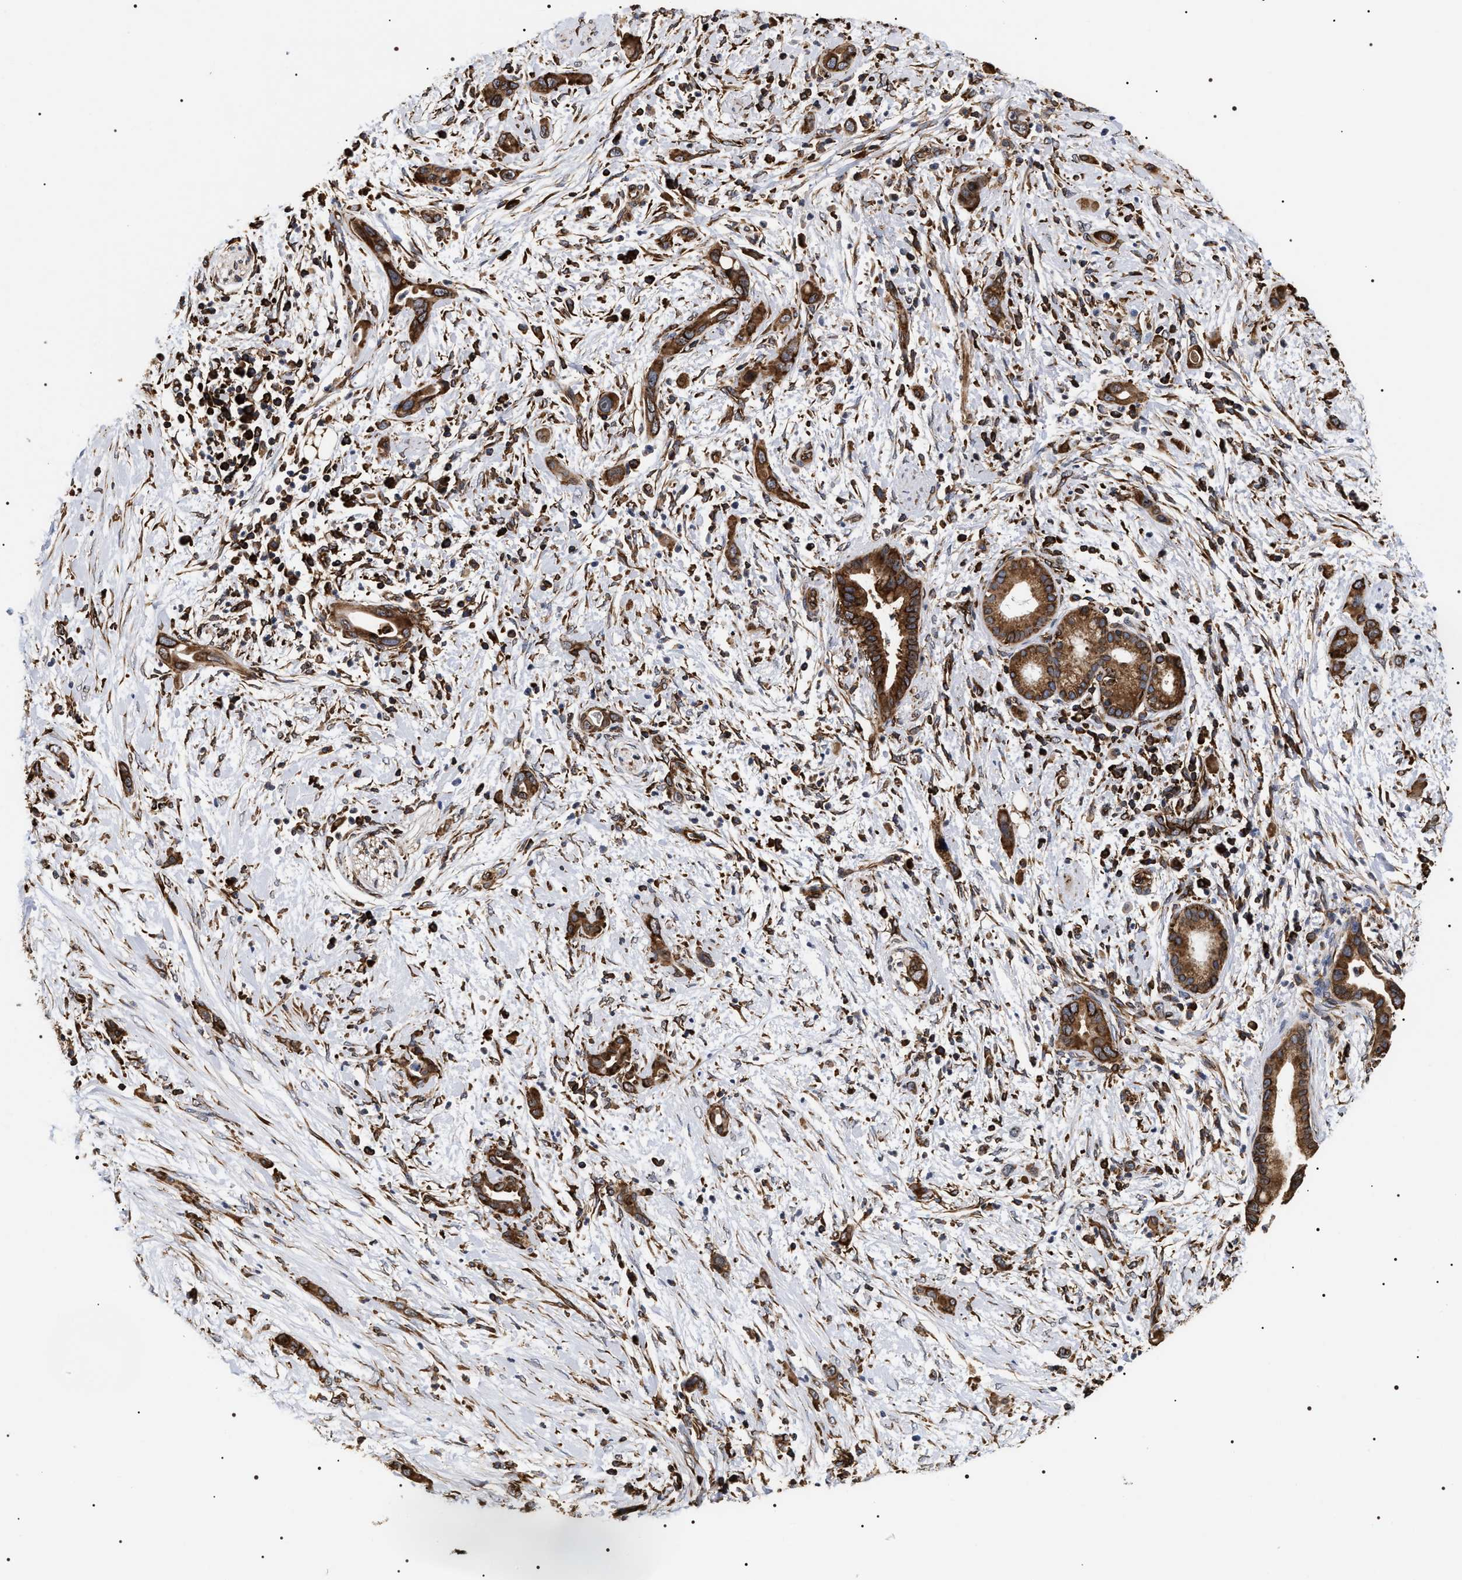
{"staining": {"intensity": "strong", "quantity": ">75%", "location": "cytoplasmic/membranous"}, "tissue": "pancreatic cancer", "cell_type": "Tumor cells", "image_type": "cancer", "snomed": [{"axis": "morphology", "description": "Adenocarcinoma, NOS"}, {"axis": "topography", "description": "Pancreas"}], "caption": "Protein expression analysis of pancreatic cancer displays strong cytoplasmic/membranous expression in about >75% of tumor cells.", "gene": "SERBP1", "patient": {"sex": "male", "age": 59}}